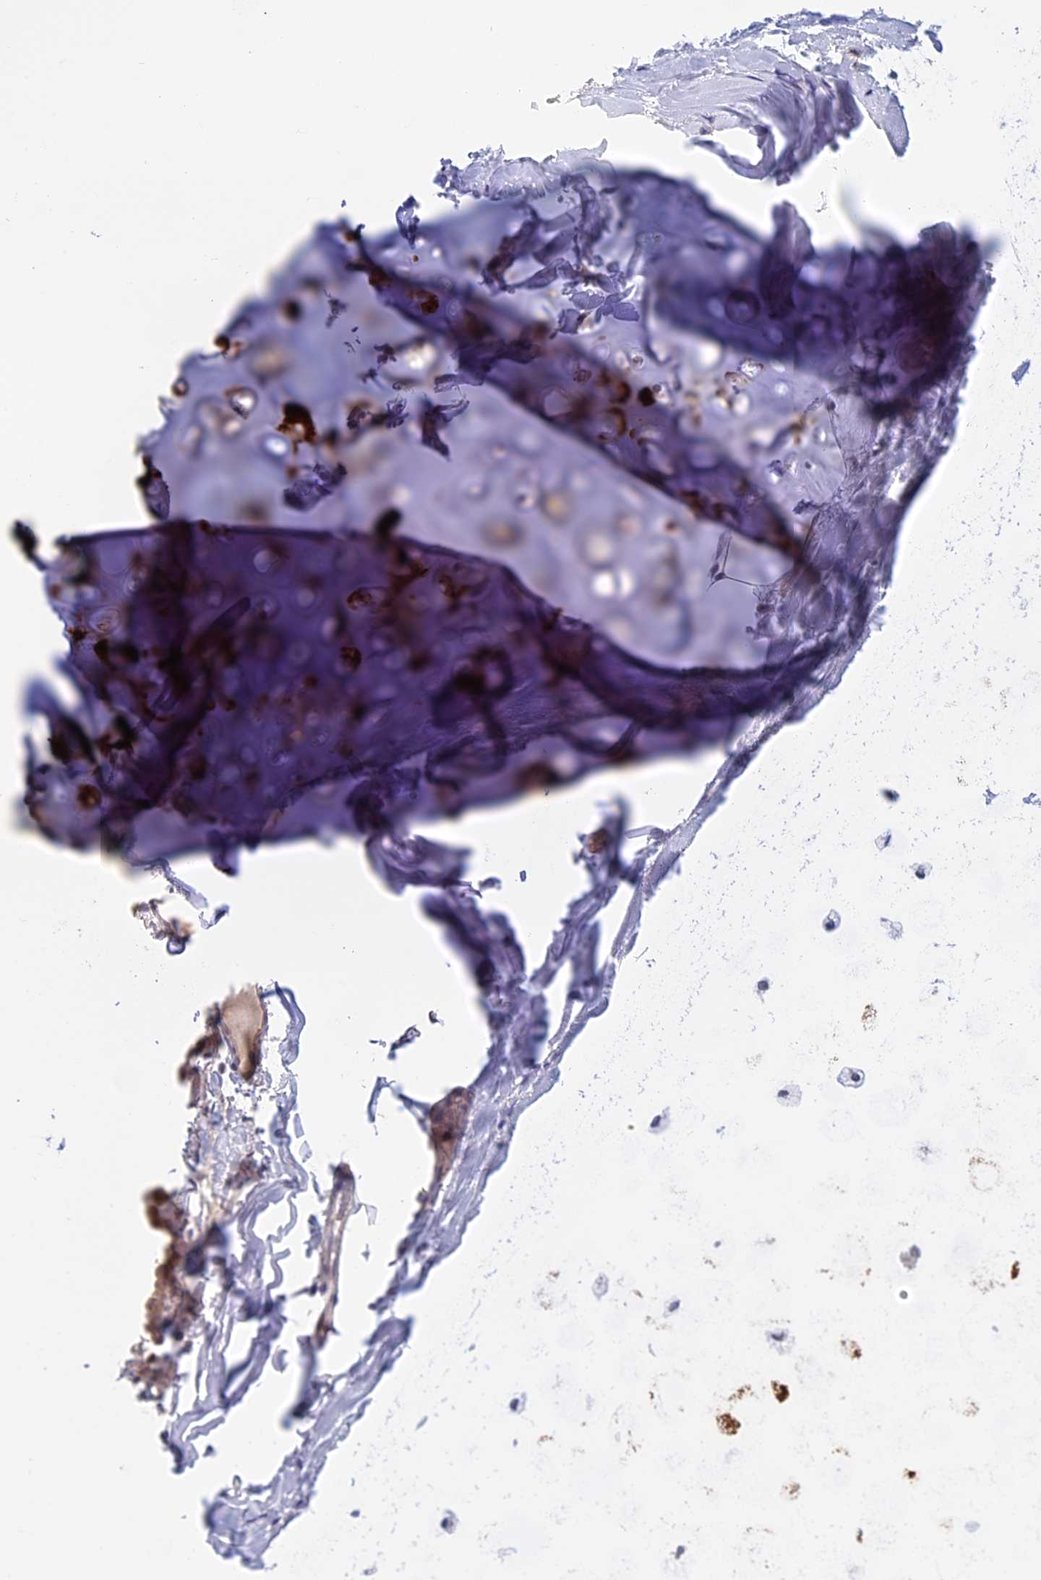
{"staining": {"intensity": "negative", "quantity": "none", "location": "none"}, "tissue": "adipose tissue", "cell_type": "Adipocytes", "image_type": "normal", "snomed": [{"axis": "morphology", "description": "Normal tissue, NOS"}, {"axis": "topography", "description": "Lymph node"}, {"axis": "topography", "description": "Cartilage tissue"}, {"axis": "topography", "description": "Bronchus"}], "caption": "Adipocytes are negative for brown protein staining in benign adipose tissue. Brightfield microscopy of immunohistochemistry (IHC) stained with DAB (3,3'-diaminobenzidine) (brown) and hematoxylin (blue), captured at high magnification.", "gene": "CORO2A", "patient": {"sex": "male", "age": 63}}